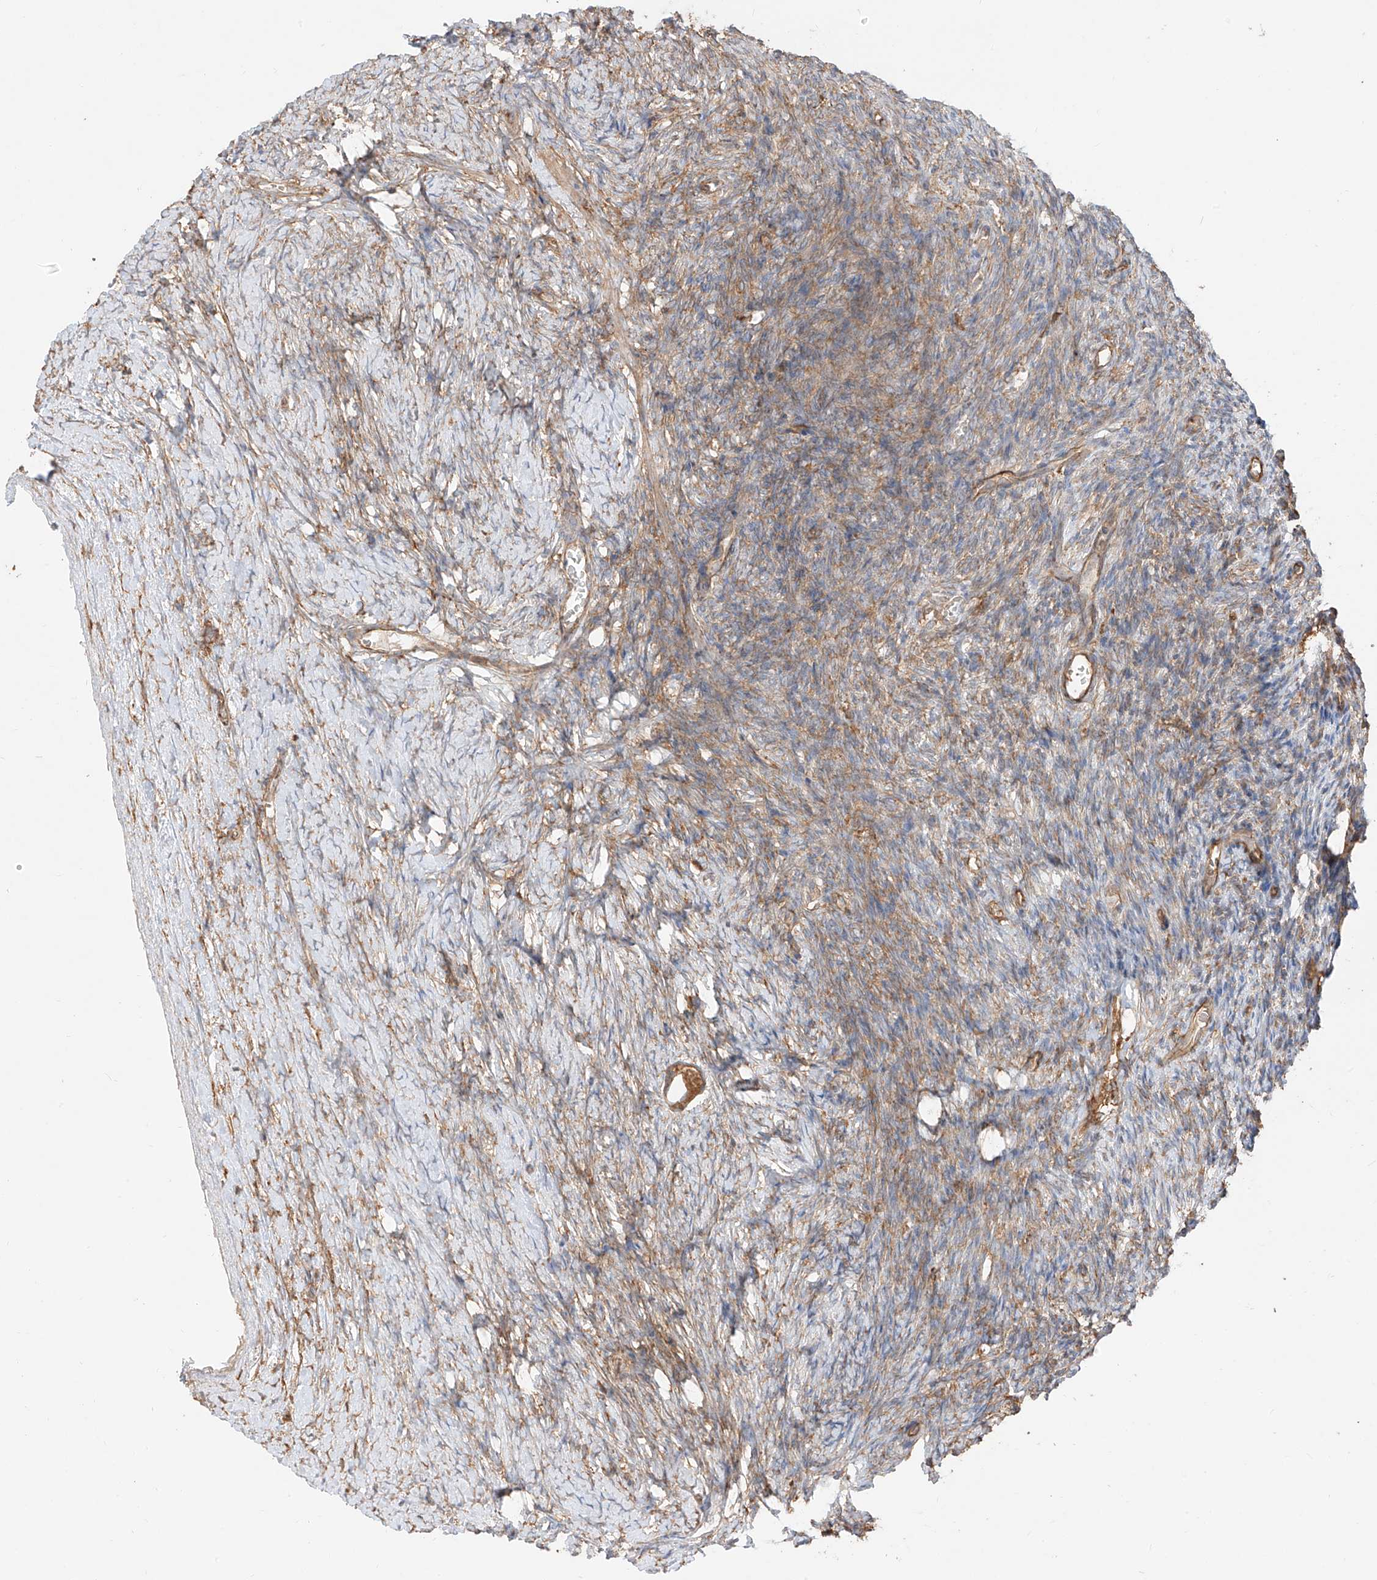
{"staining": {"intensity": "moderate", "quantity": ">75%", "location": "cytoplasmic/membranous"}, "tissue": "ovary", "cell_type": "Follicle cells", "image_type": "normal", "snomed": [{"axis": "morphology", "description": "Normal tissue, NOS"}, {"axis": "morphology", "description": "Developmental malformation"}, {"axis": "topography", "description": "Ovary"}], "caption": "Ovary stained with DAB (3,3'-diaminobenzidine) immunohistochemistry displays medium levels of moderate cytoplasmic/membranous positivity in about >75% of follicle cells. (Brightfield microscopy of DAB IHC at high magnification).", "gene": "SNX9", "patient": {"sex": "female", "age": 39}}